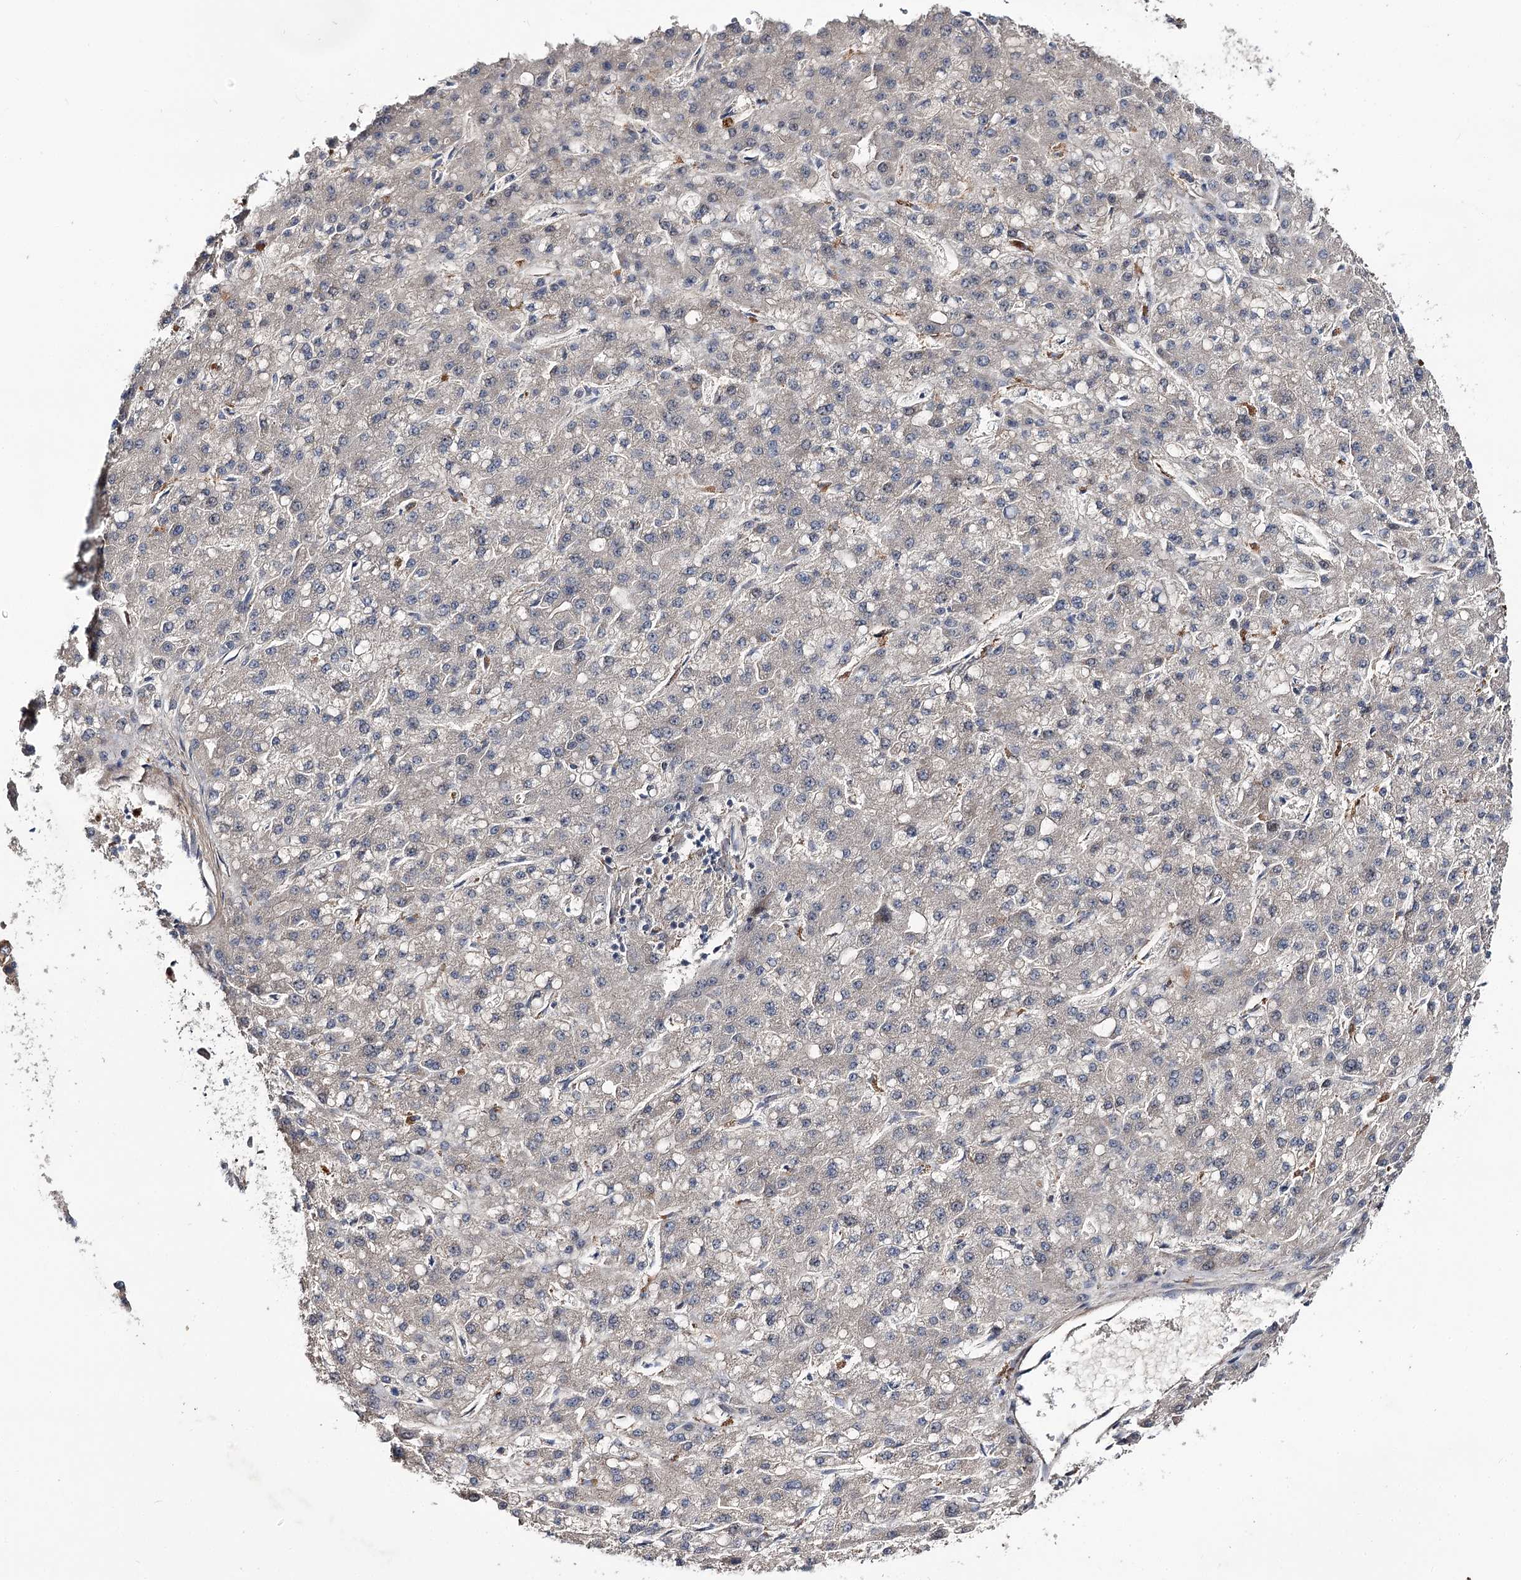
{"staining": {"intensity": "negative", "quantity": "none", "location": "none"}, "tissue": "liver cancer", "cell_type": "Tumor cells", "image_type": "cancer", "snomed": [{"axis": "morphology", "description": "Carcinoma, Hepatocellular, NOS"}, {"axis": "topography", "description": "Liver"}], "caption": "Histopathology image shows no significant protein positivity in tumor cells of liver hepatocellular carcinoma.", "gene": "MINDY3", "patient": {"sex": "male", "age": 67}}